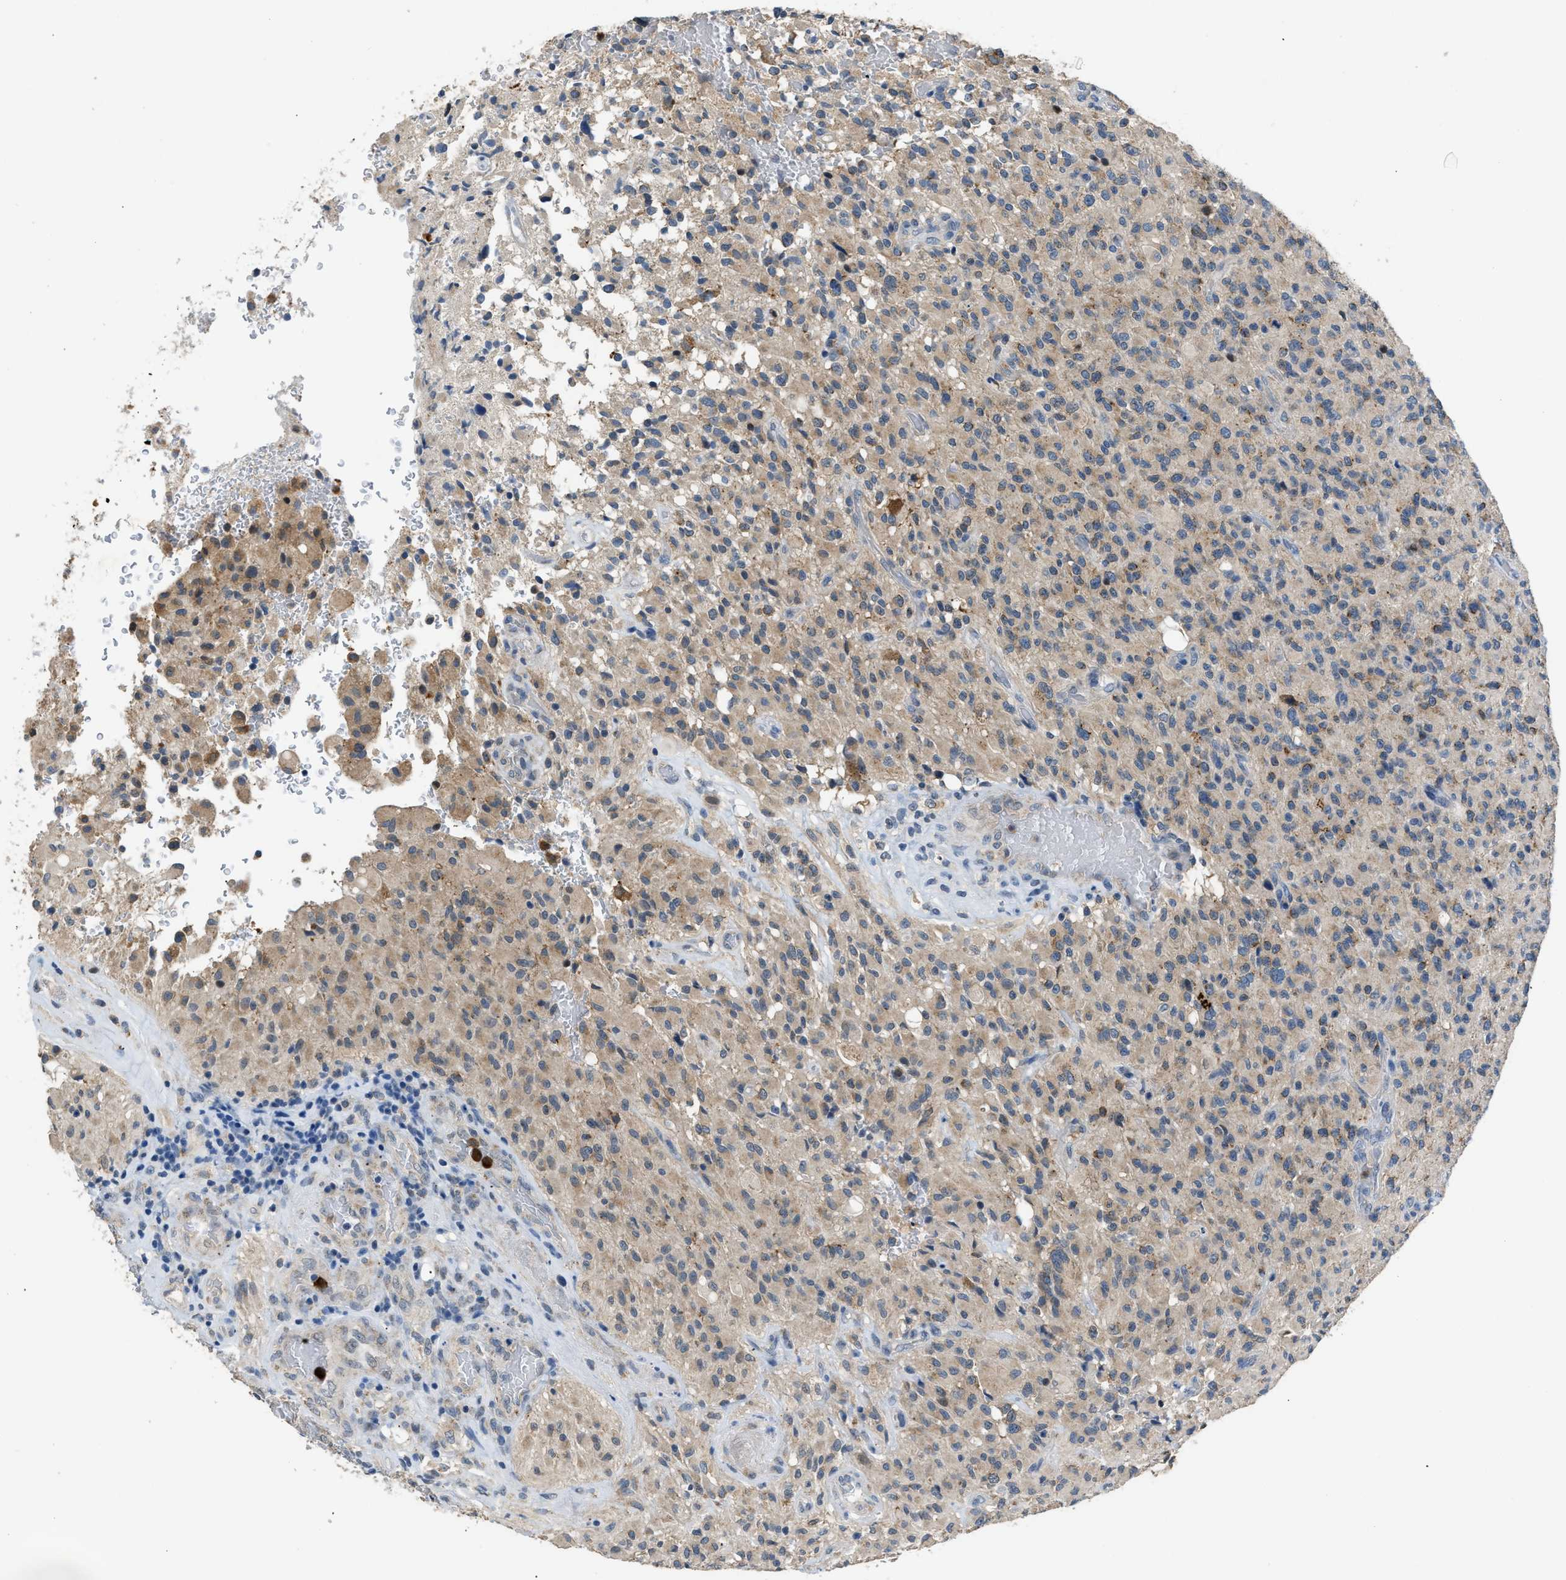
{"staining": {"intensity": "moderate", "quantity": "25%-75%", "location": "cytoplasmic/membranous"}, "tissue": "glioma", "cell_type": "Tumor cells", "image_type": "cancer", "snomed": [{"axis": "morphology", "description": "Glioma, malignant, High grade"}, {"axis": "topography", "description": "Brain"}], "caption": "Malignant glioma (high-grade) tissue exhibits moderate cytoplasmic/membranous expression in about 25%-75% of tumor cells", "gene": "TOMM34", "patient": {"sex": "male", "age": 71}}